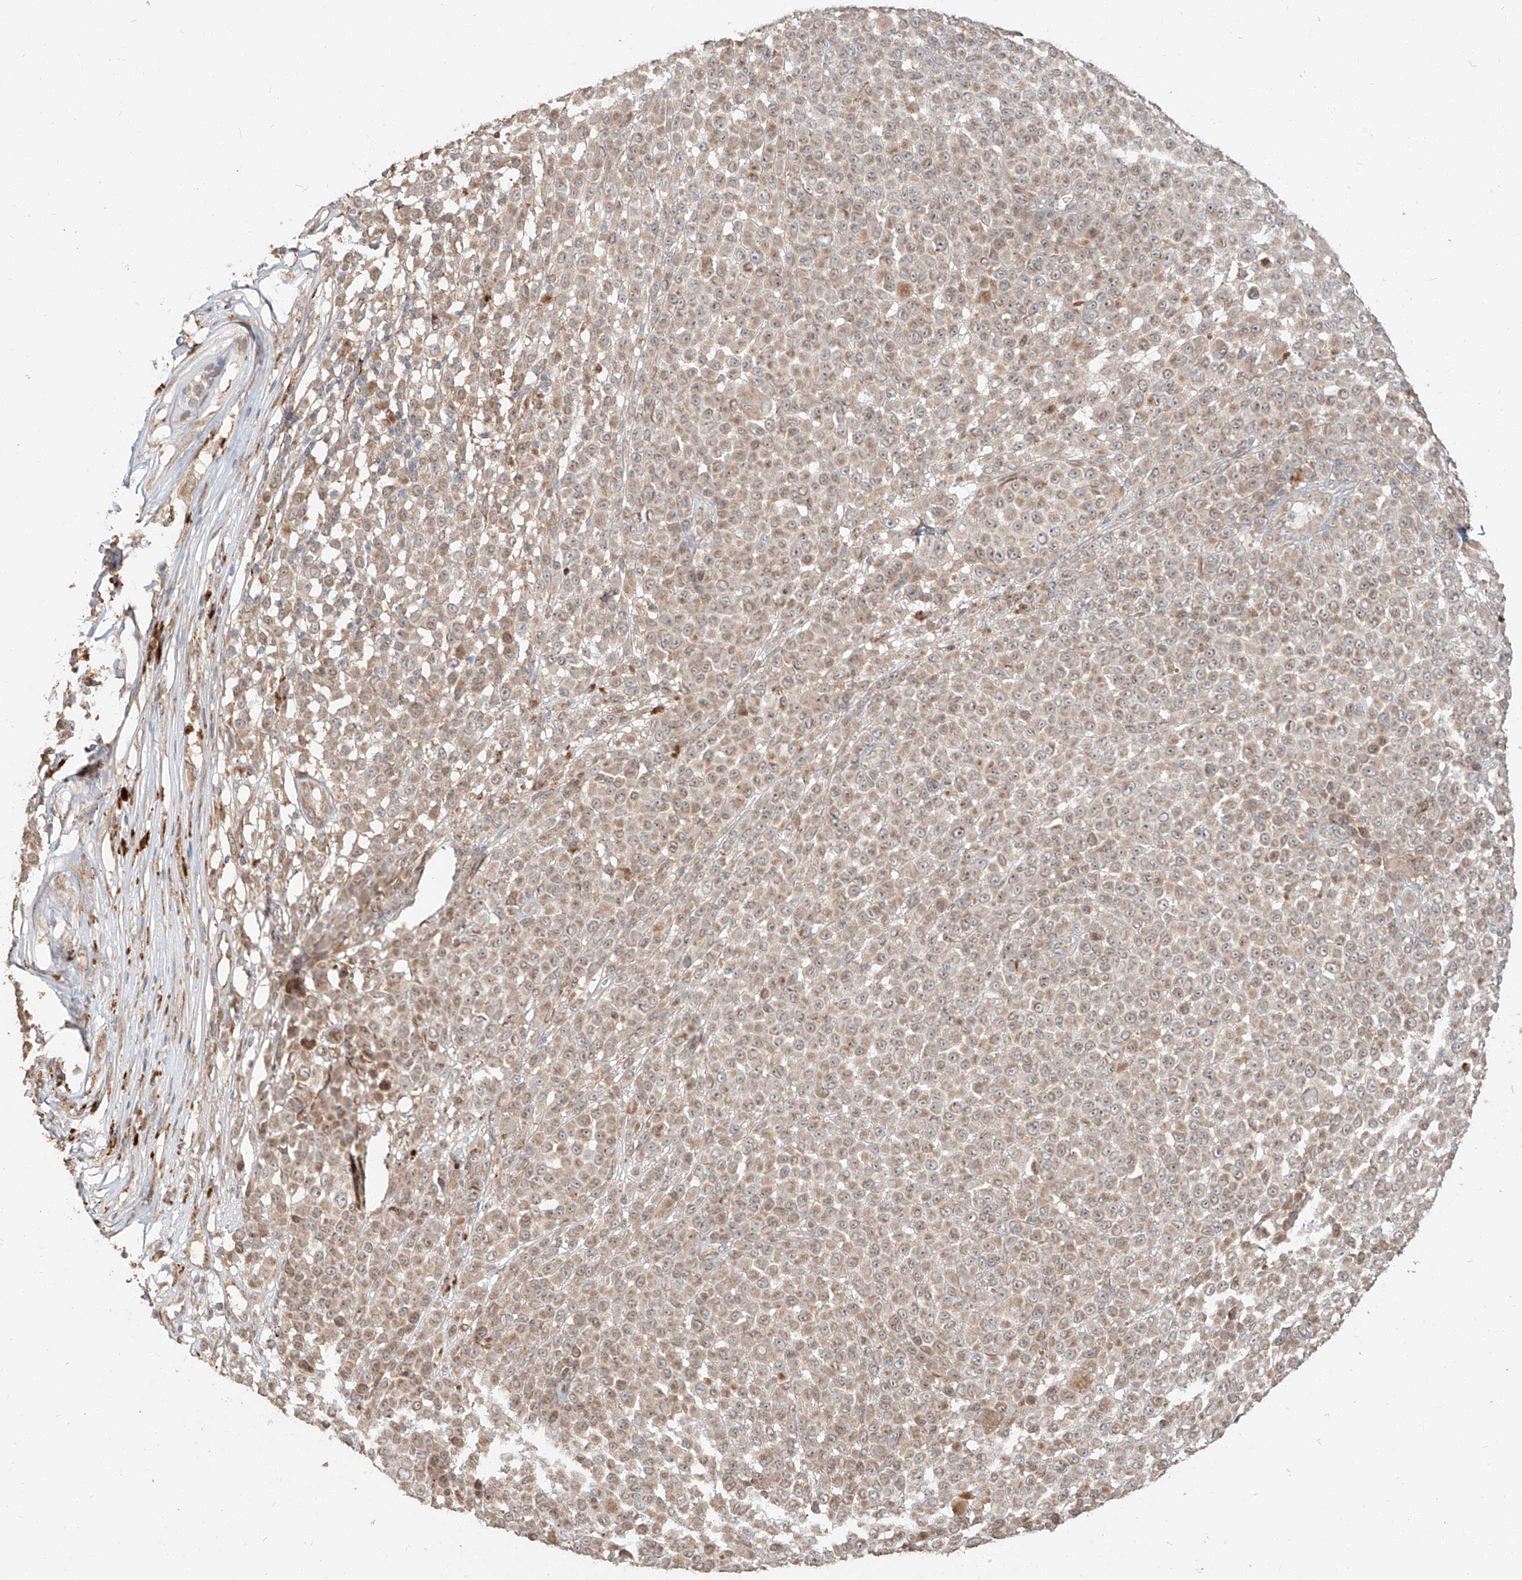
{"staining": {"intensity": "weak", "quantity": ">75%", "location": "cytoplasmic/membranous"}, "tissue": "melanoma", "cell_type": "Tumor cells", "image_type": "cancer", "snomed": [{"axis": "morphology", "description": "Malignant melanoma, NOS"}, {"axis": "topography", "description": "Skin"}], "caption": "Immunohistochemical staining of melanoma displays low levels of weak cytoplasmic/membranous protein staining in about >75% of tumor cells.", "gene": "STX19", "patient": {"sex": "female", "age": 94}}